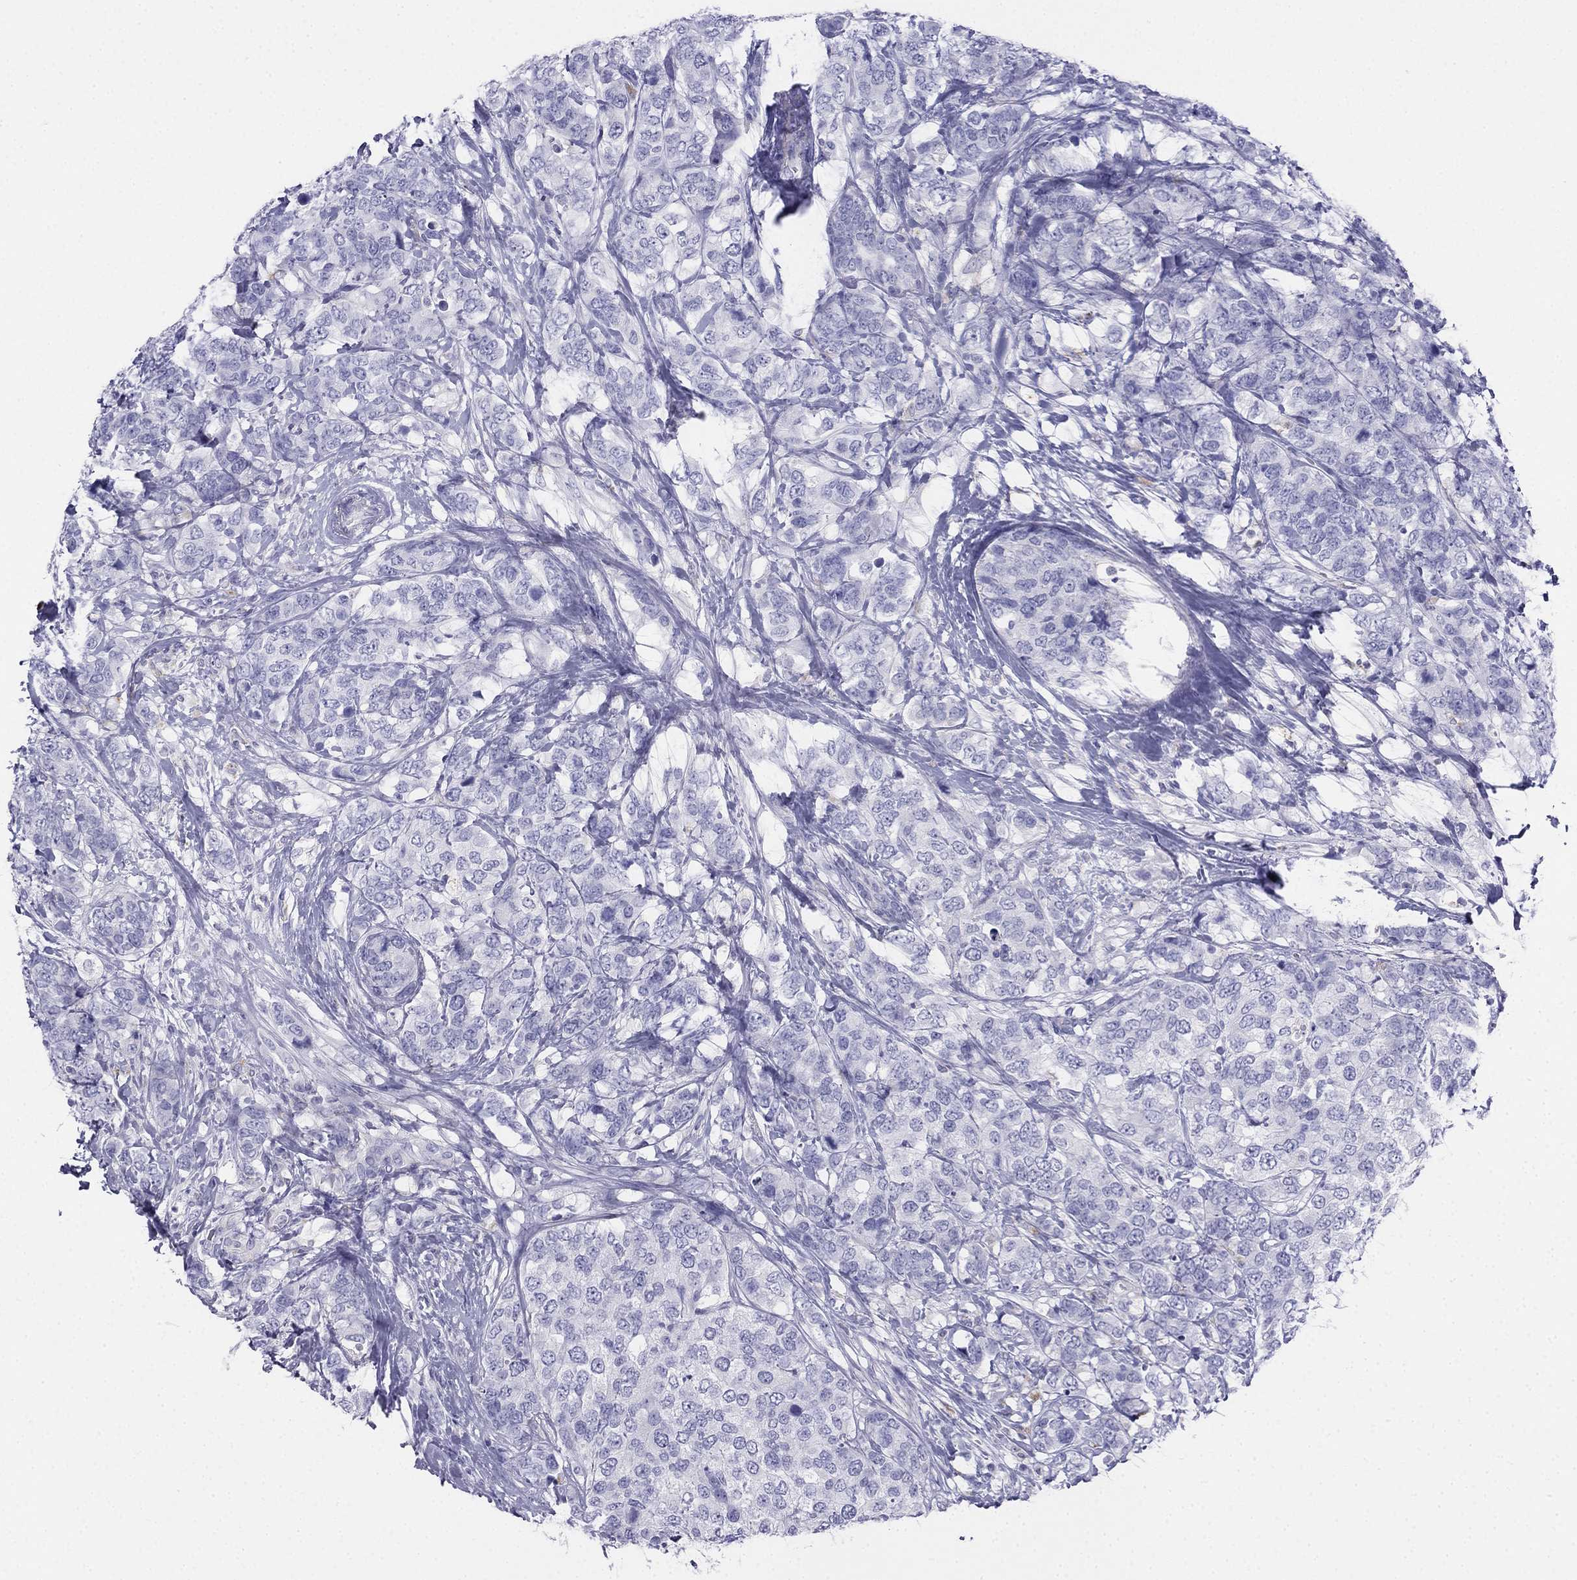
{"staining": {"intensity": "negative", "quantity": "none", "location": "none"}, "tissue": "breast cancer", "cell_type": "Tumor cells", "image_type": "cancer", "snomed": [{"axis": "morphology", "description": "Lobular carcinoma"}, {"axis": "topography", "description": "Breast"}], "caption": "Immunohistochemistry histopathology image of neoplastic tissue: human lobular carcinoma (breast) stained with DAB displays no significant protein expression in tumor cells. (DAB immunohistochemistry (IHC) with hematoxylin counter stain).", "gene": "ALOXE3", "patient": {"sex": "female", "age": 59}}